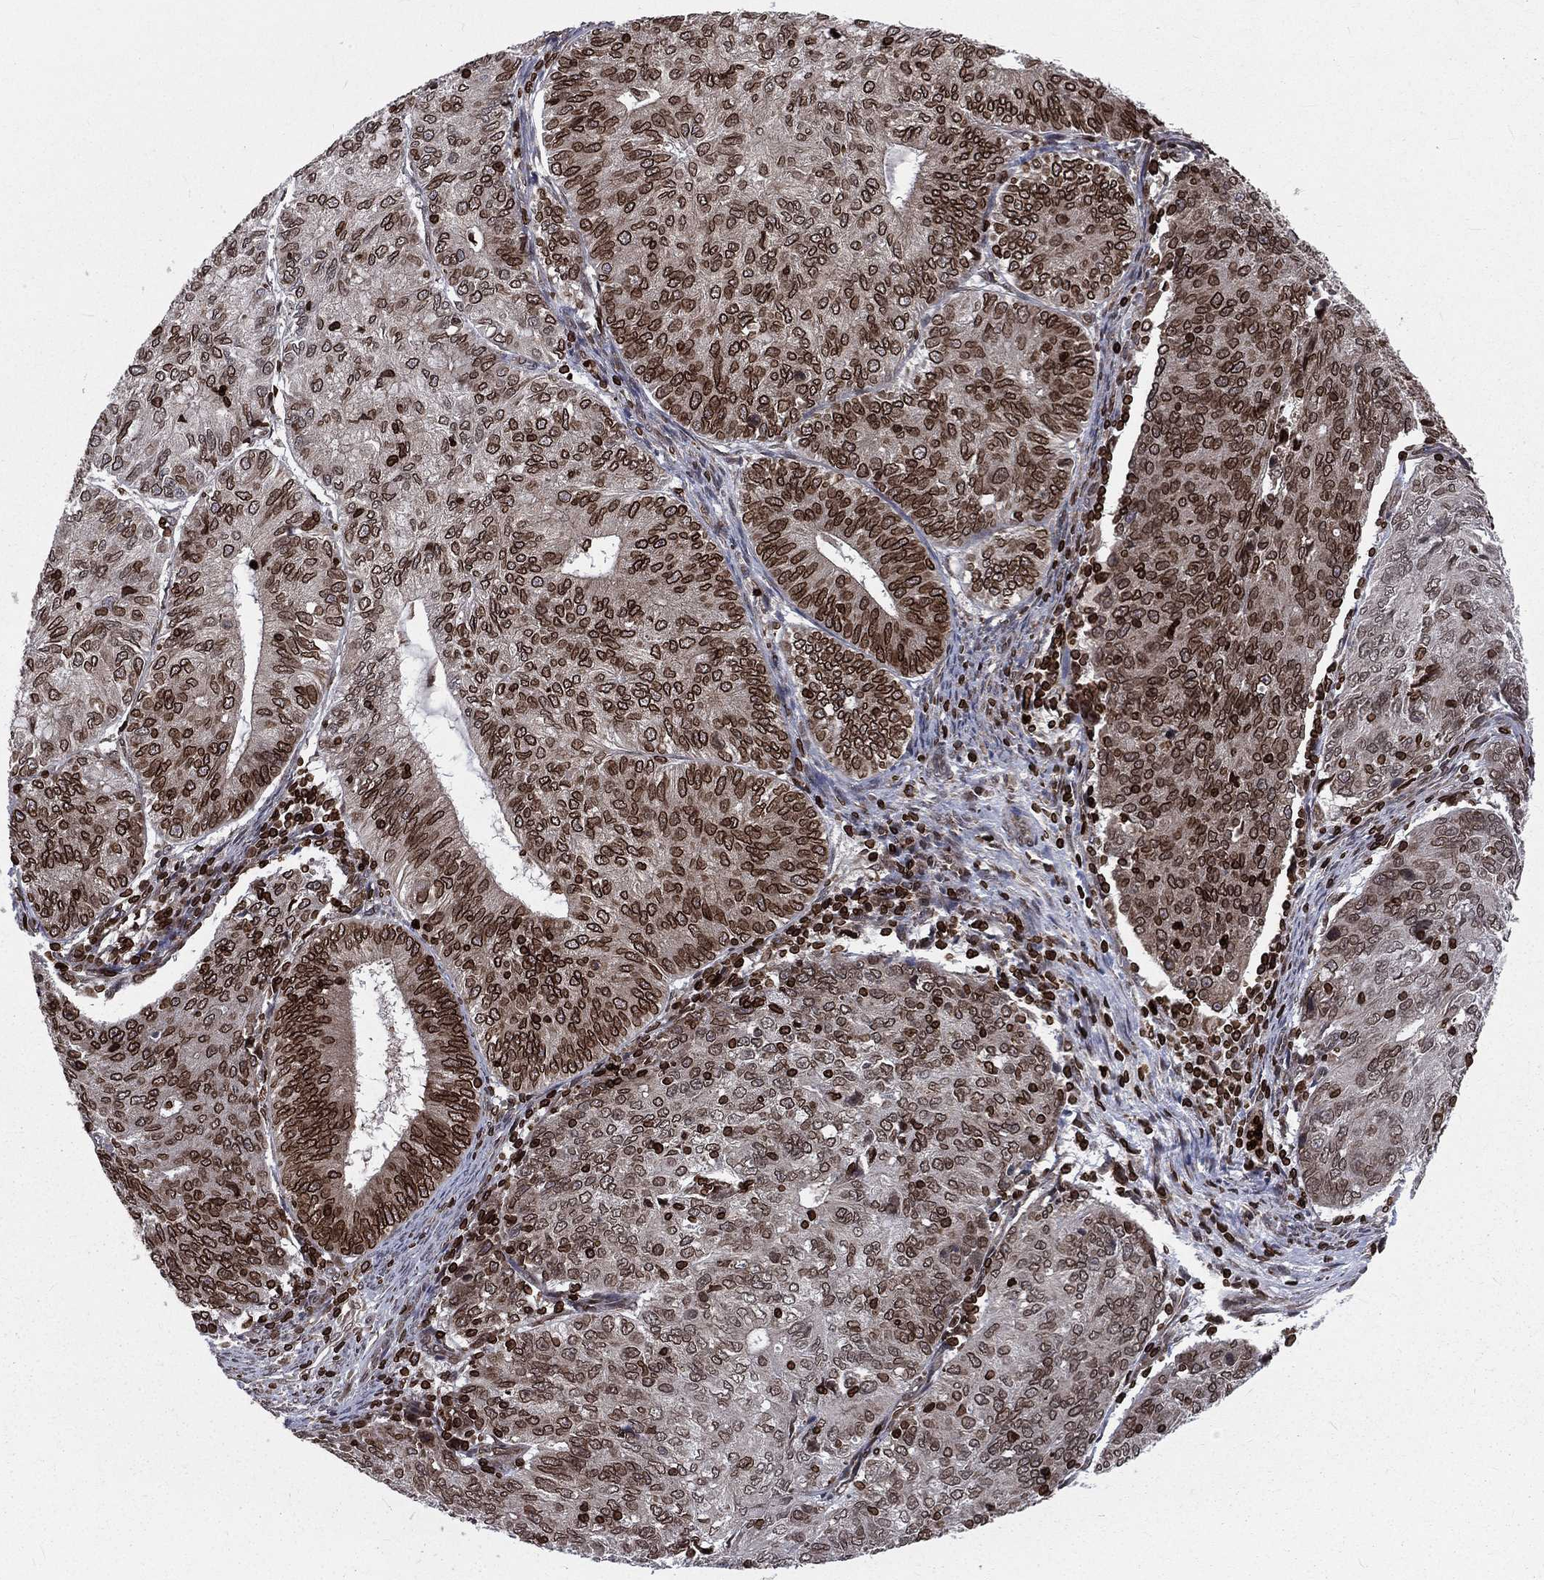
{"staining": {"intensity": "strong", "quantity": "25%-75%", "location": "cytoplasmic/membranous,nuclear"}, "tissue": "endometrial cancer", "cell_type": "Tumor cells", "image_type": "cancer", "snomed": [{"axis": "morphology", "description": "Adenocarcinoma, NOS"}, {"axis": "topography", "description": "Endometrium"}], "caption": "Adenocarcinoma (endometrial) was stained to show a protein in brown. There is high levels of strong cytoplasmic/membranous and nuclear expression in about 25%-75% of tumor cells.", "gene": "LBR", "patient": {"sex": "female", "age": 82}}